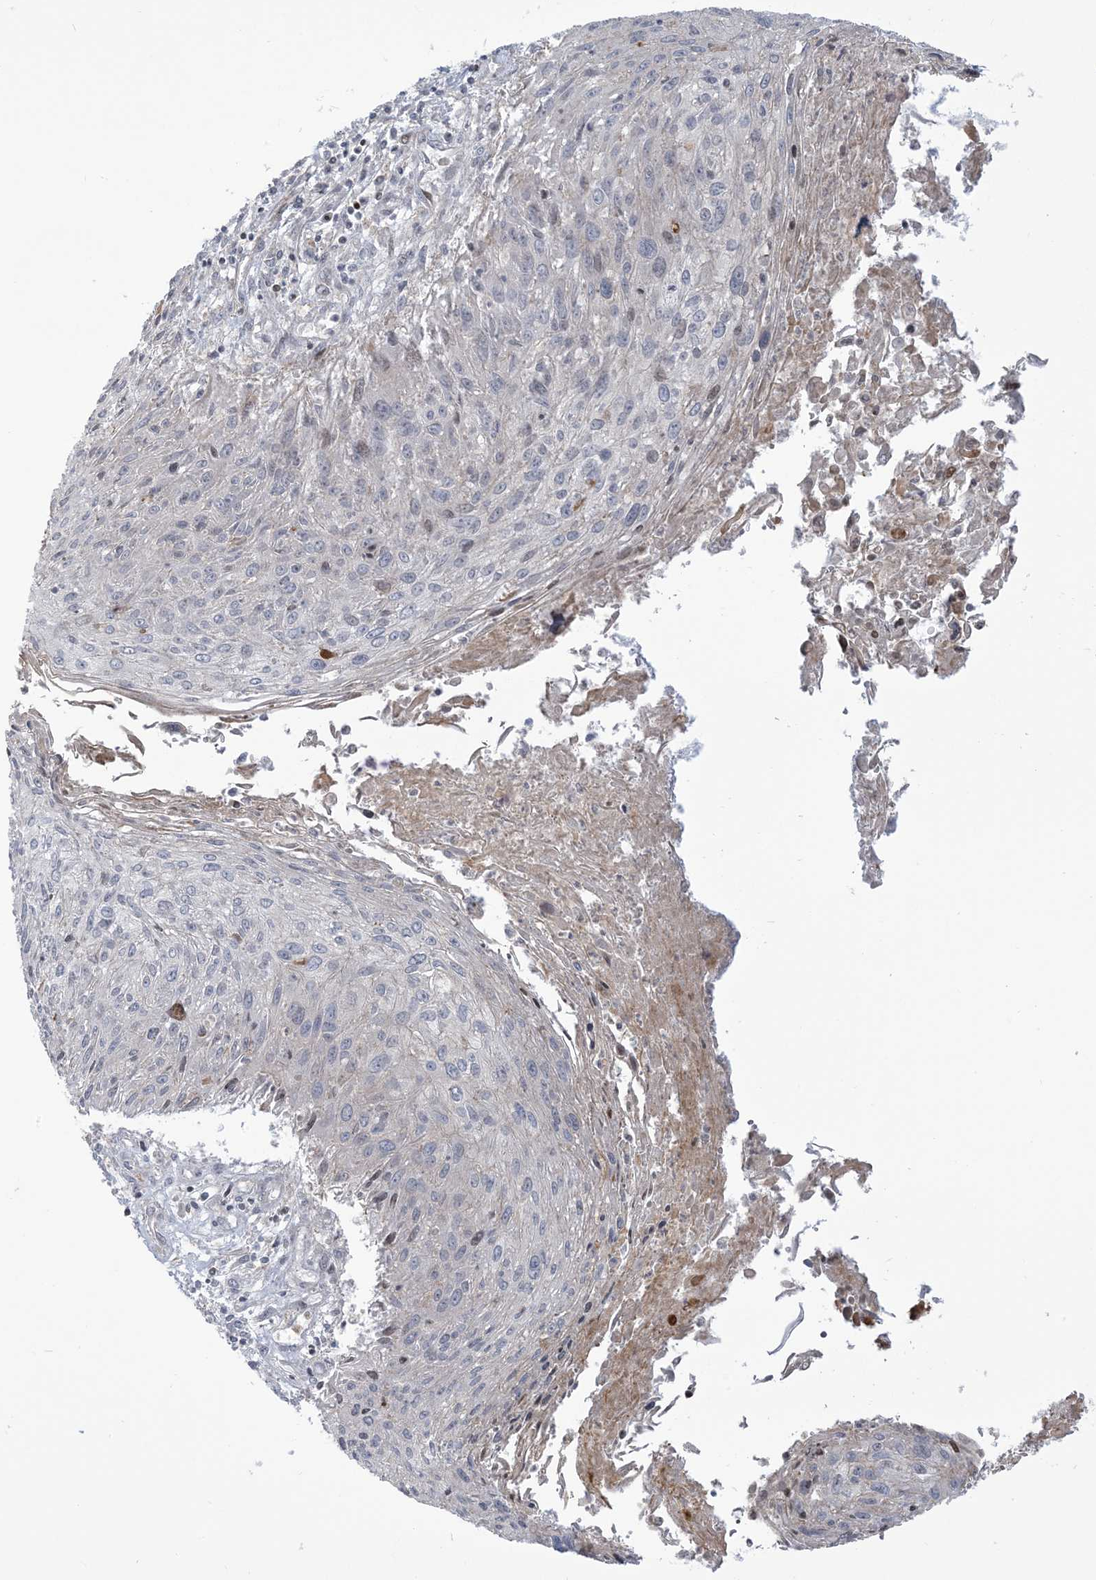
{"staining": {"intensity": "negative", "quantity": "none", "location": "none"}, "tissue": "cervical cancer", "cell_type": "Tumor cells", "image_type": "cancer", "snomed": [{"axis": "morphology", "description": "Squamous cell carcinoma, NOS"}, {"axis": "topography", "description": "Cervix"}], "caption": "The photomicrograph displays no significant positivity in tumor cells of cervical cancer (squamous cell carcinoma). Brightfield microscopy of immunohistochemistry stained with DAB (3,3'-diaminobenzidine) (brown) and hematoxylin (blue), captured at high magnification.", "gene": "AFTPH", "patient": {"sex": "female", "age": 51}}